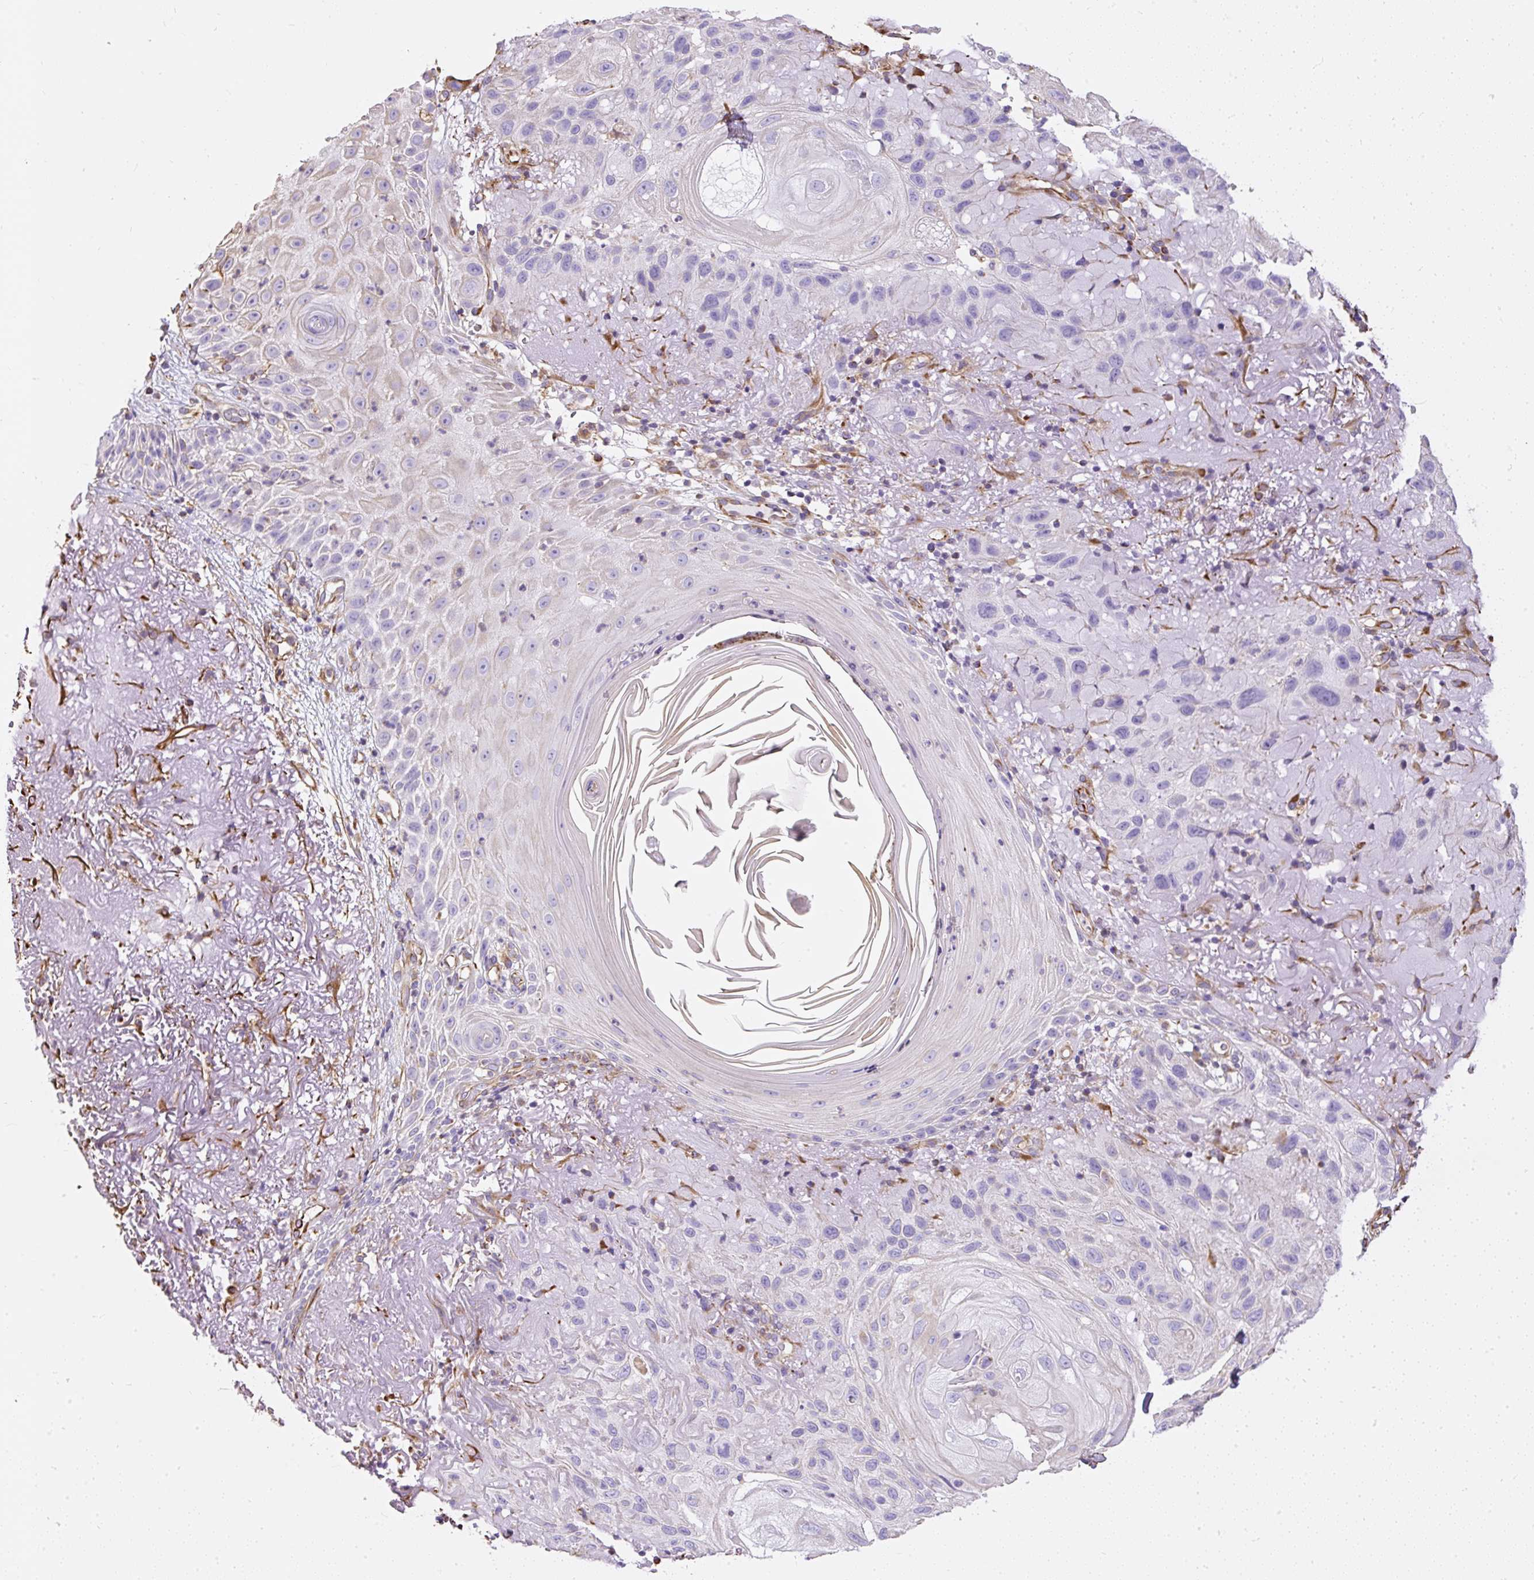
{"staining": {"intensity": "negative", "quantity": "none", "location": "none"}, "tissue": "skin cancer", "cell_type": "Tumor cells", "image_type": "cancer", "snomed": [{"axis": "morphology", "description": "Normal tissue, NOS"}, {"axis": "morphology", "description": "Squamous cell carcinoma, NOS"}, {"axis": "topography", "description": "Skin"}], "caption": "The immunohistochemistry micrograph has no significant staining in tumor cells of skin cancer (squamous cell carcinoma) tissue.", "gene": "PLS1", "patient": {"sex": "female", "age": 96}}